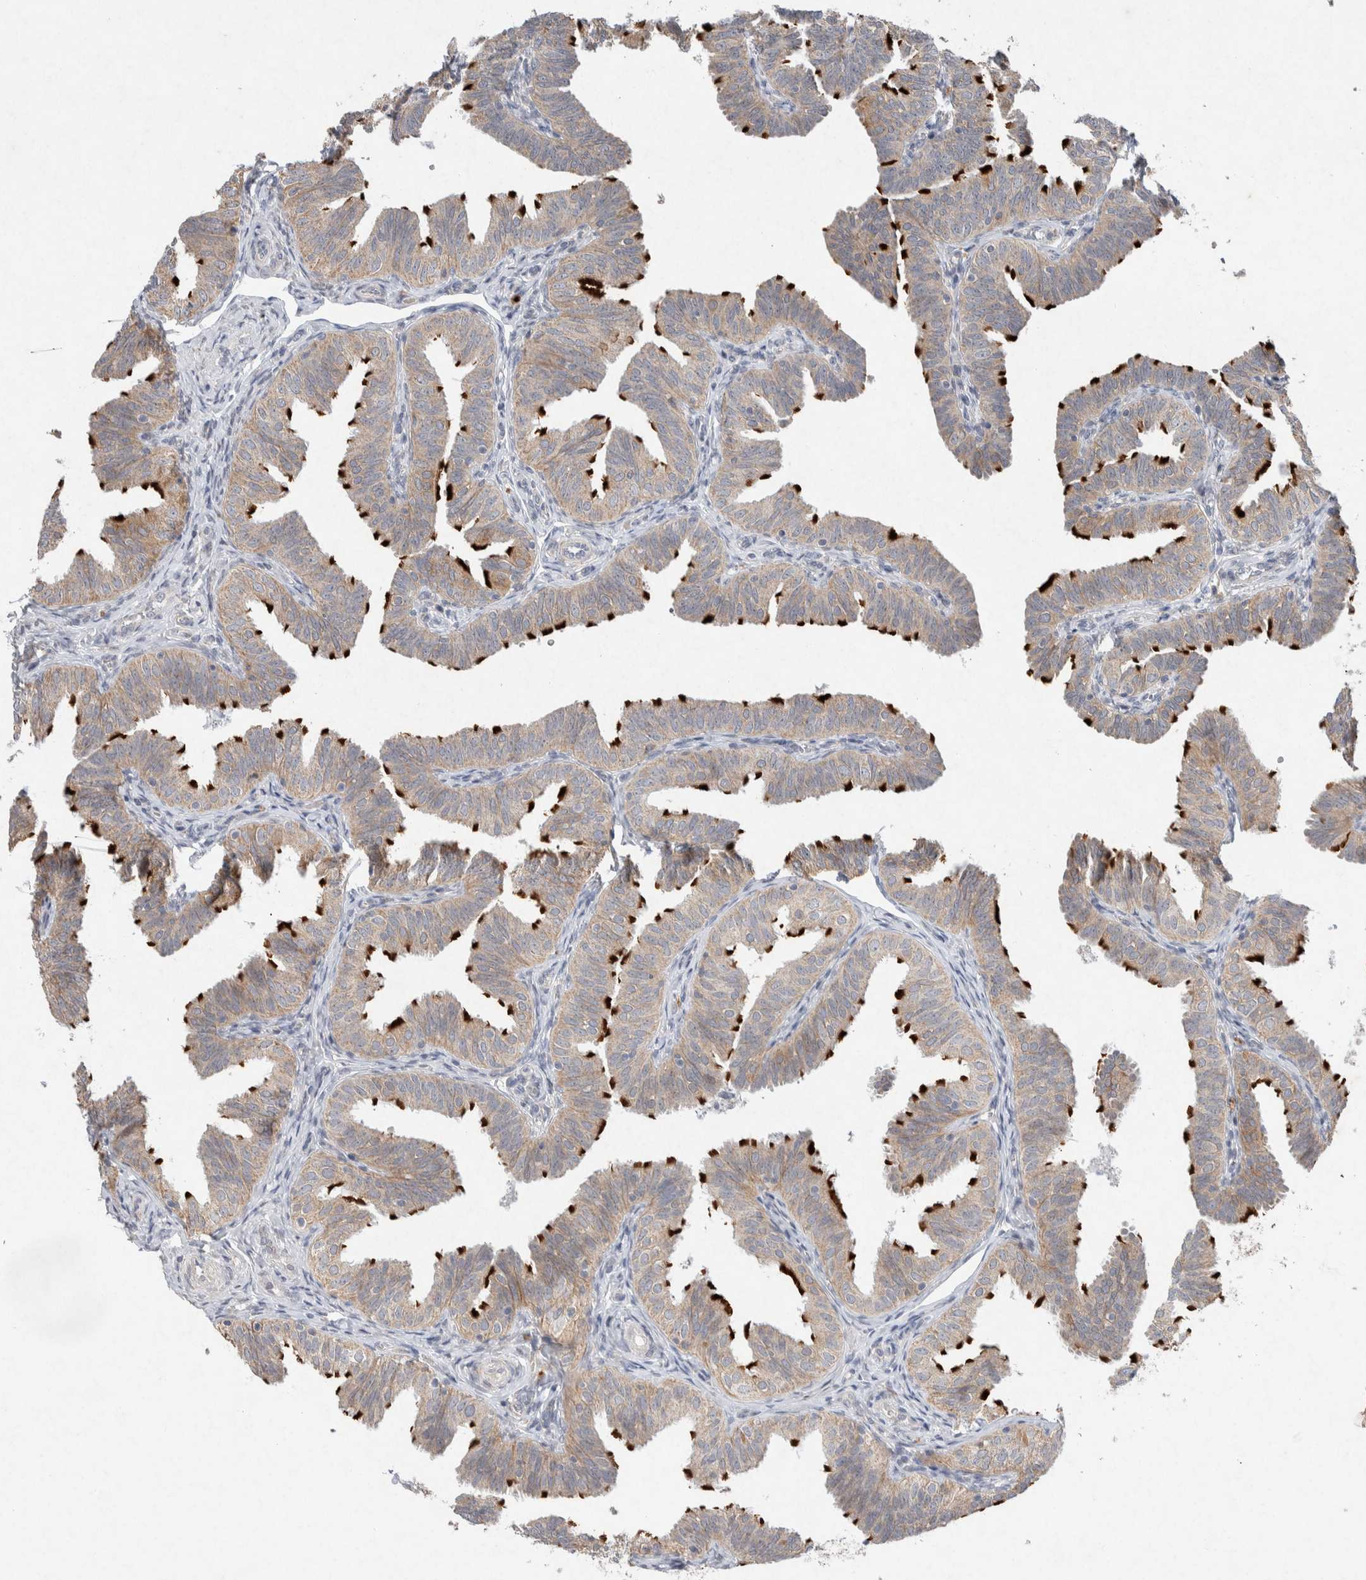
{"staining": {"intensity": "strong", "quantity": "25%-75%", "location": "cytoplasmic/membranous"}, "tissue": "fallopian tube", "cell_type": "Glandular cells", "image_type": "normal", "snomed": [{"axis": "morphology", "description": "Normal tissue, NOS"}, {"axis": "topography", "description": "Fallopian tube"}], "caption": "This photomicrograph displays immunohistochemistry (IHC) staining of normal human fallopian tube, with high strong cytoplasmic/membranous staining in approximately 25%-75% of glandular cells.", "gene": "CMTM4", "patient": {"sex": "female", "age": 35}}